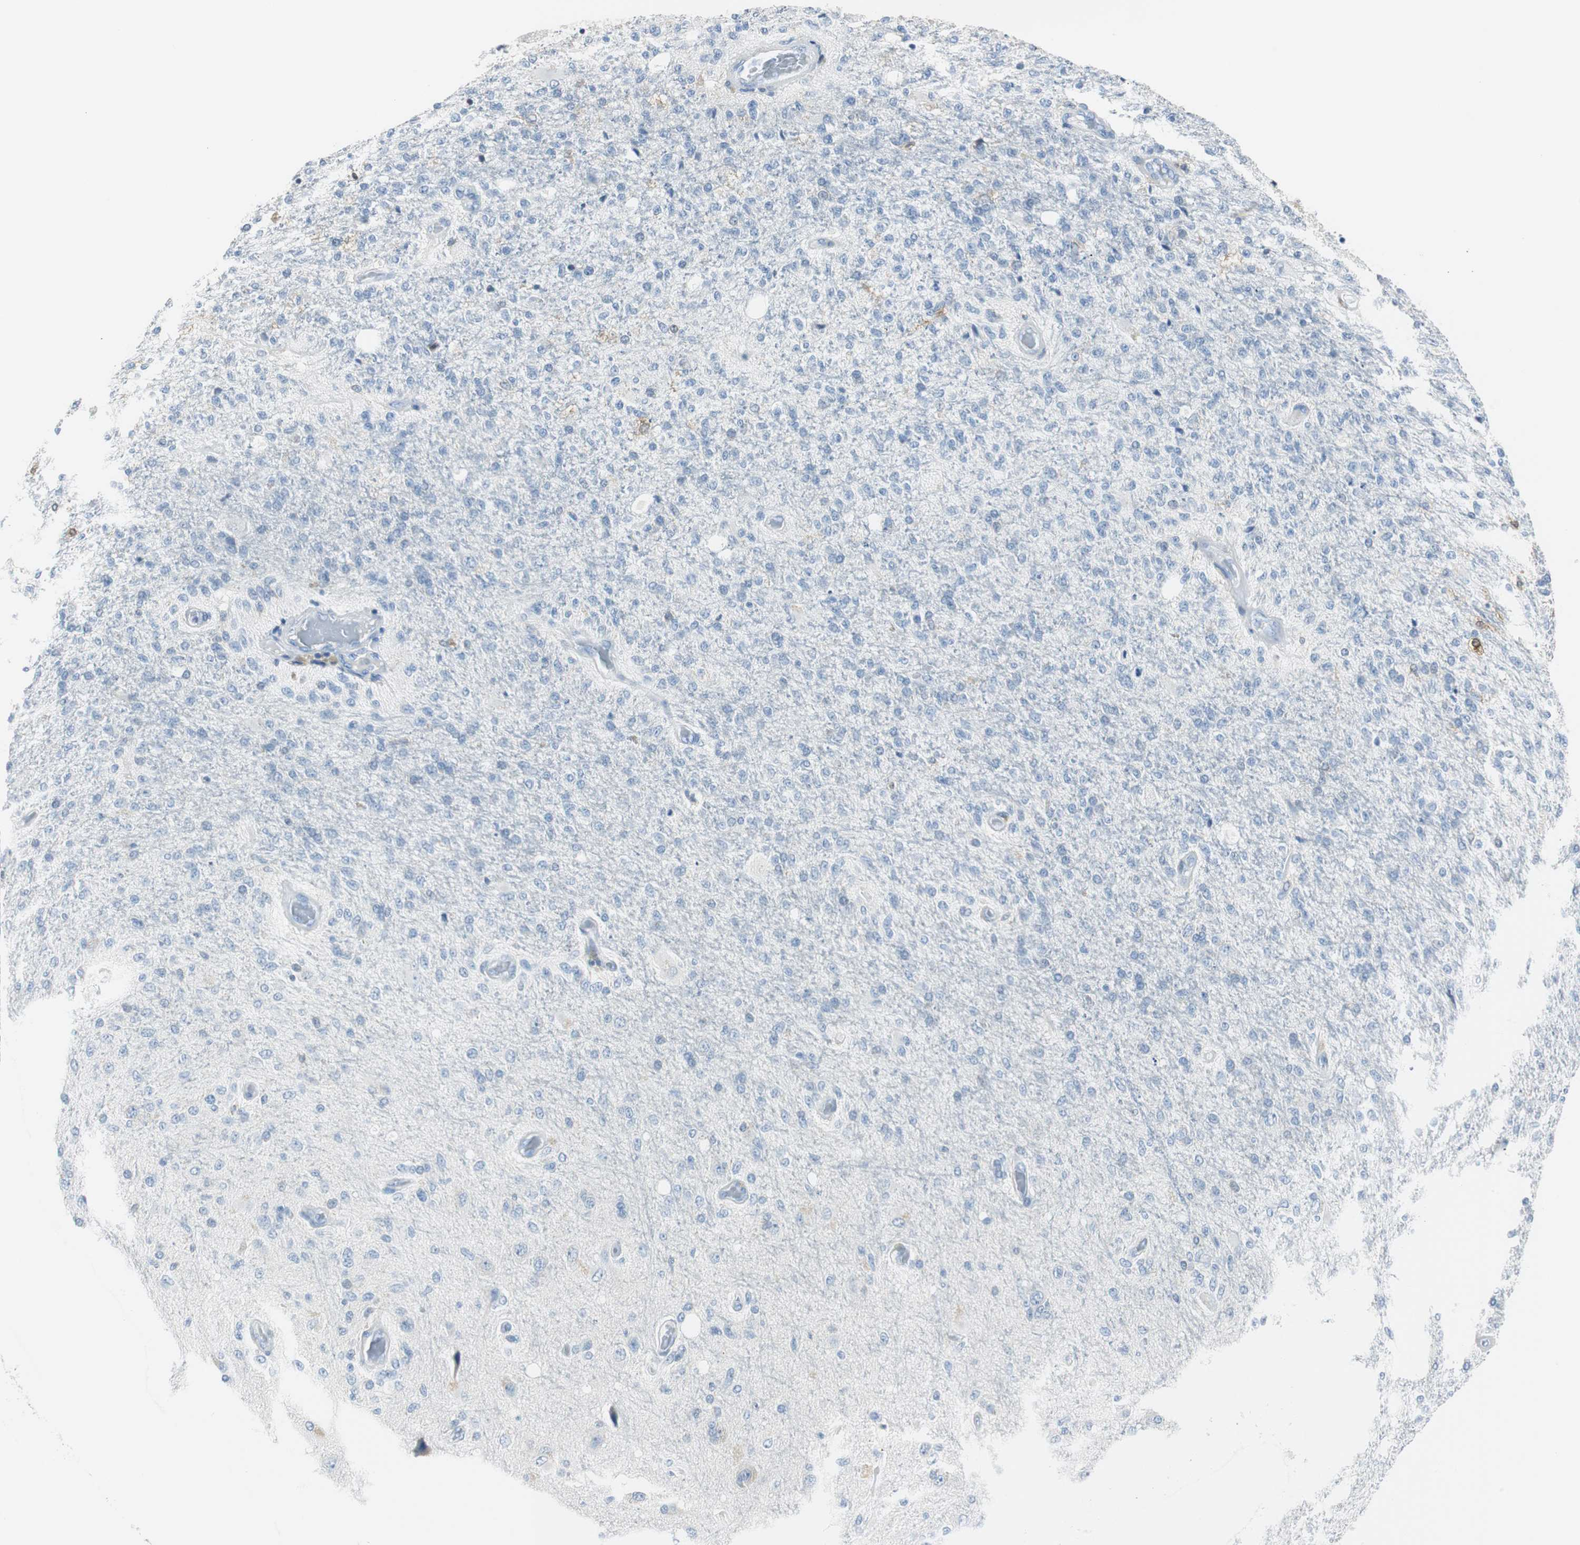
{"staining": {"intensity": "negative", "quantity": "none", "location": "none"}, "tissue": "glioma", "cell_type": "Tumor cells", "image_type": "cancer", "snomed": [{"axis": "morphology", "description": "Normal tissue, NOS"}, {"axis": "morphology", "description": "Glioma, malignant, High grade"}, {"axis": "topography", "description": "Cerebral cortex"}], "caption": "Tumor cells are negative for protein expression in human malignant glioma (high-grade).", "gene": "FBP1", "patient": {"sex": "male", "age": 77}}